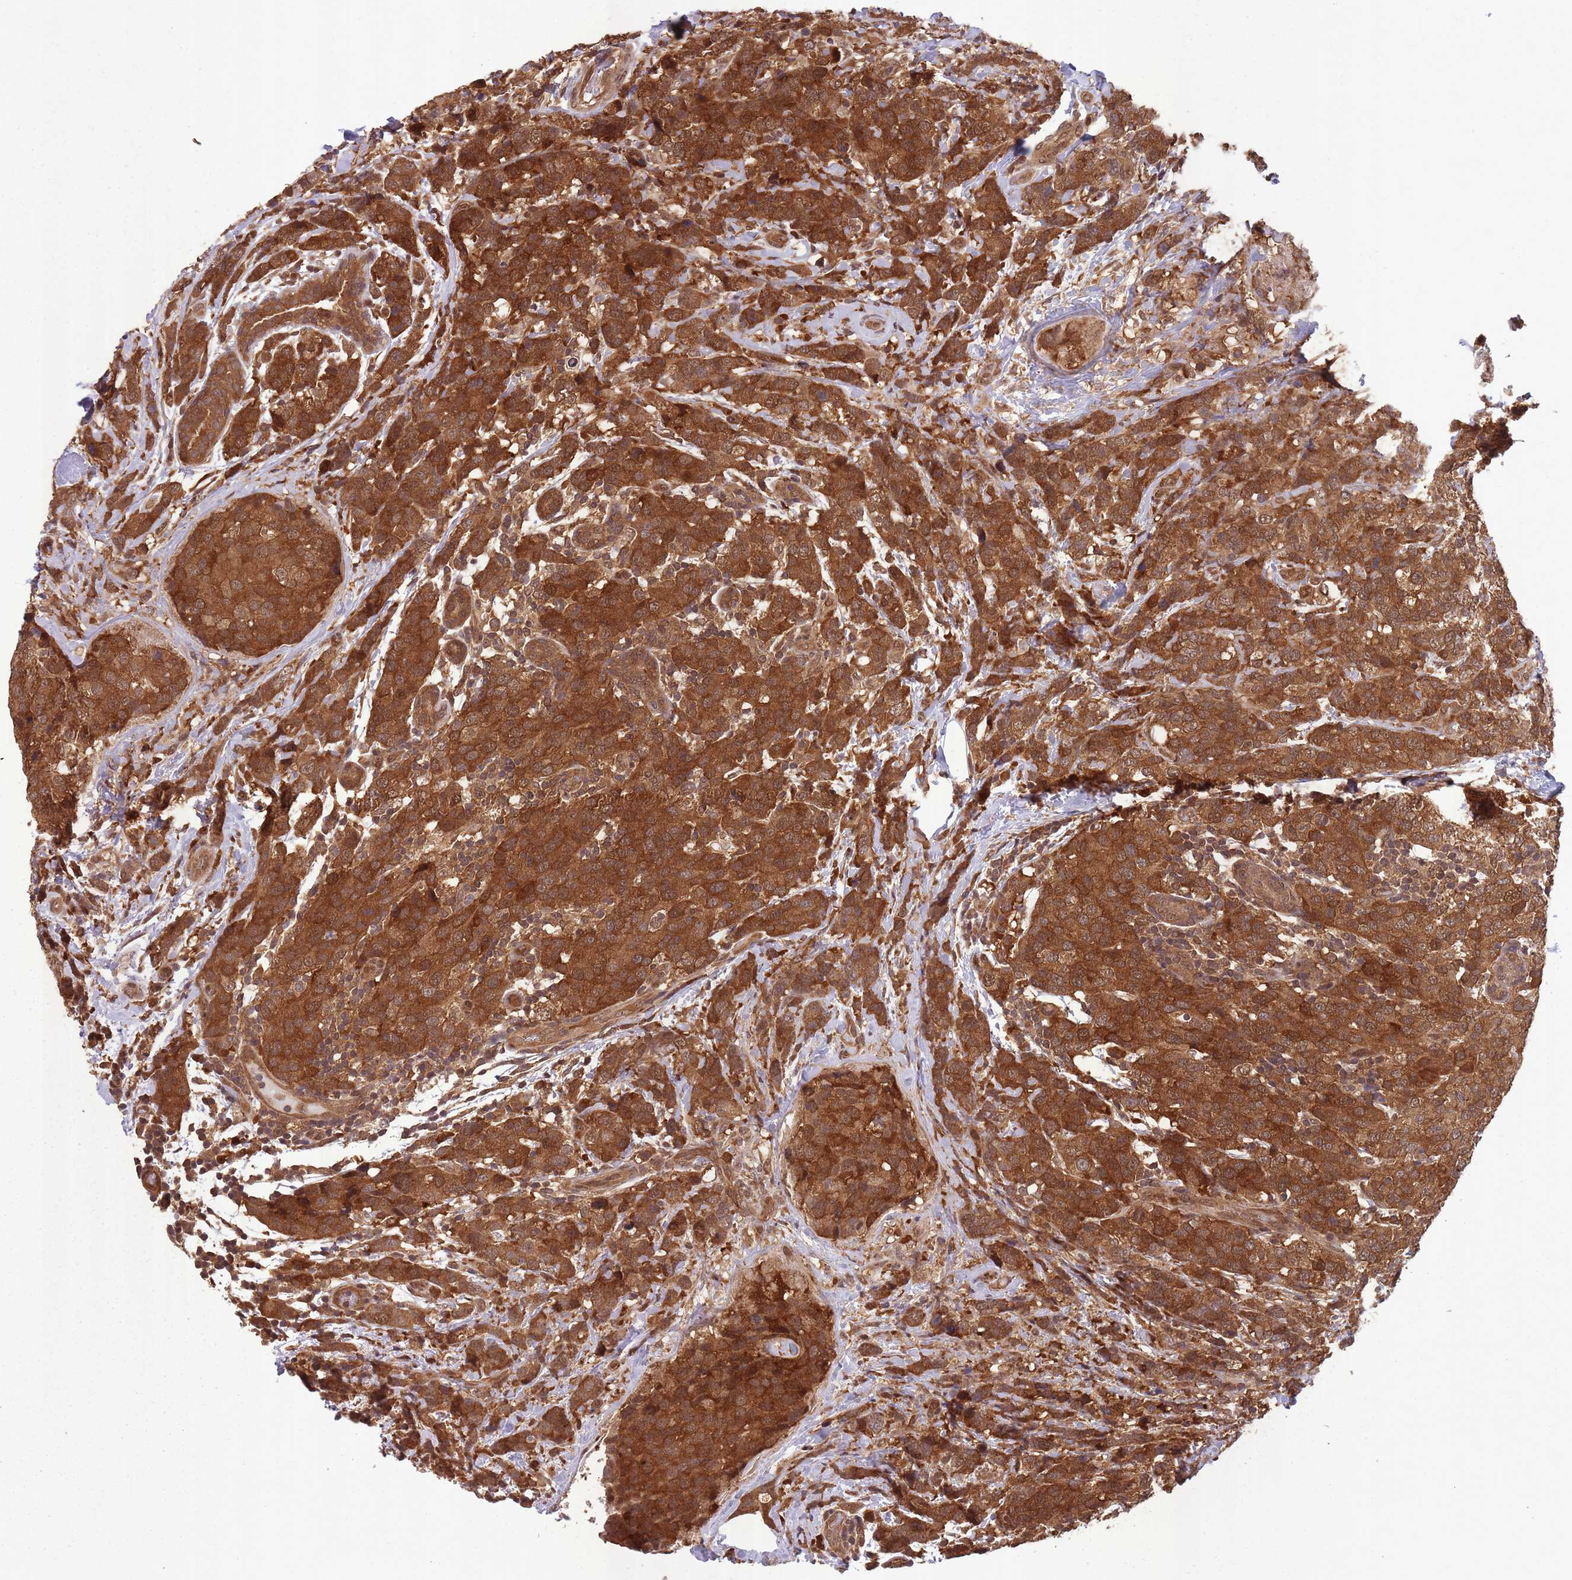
{"staining": {"intensity": "strong", "quantity": ">75%", "location": "cytoplasmic/membranous"}, "tissue": "breast cancer", "cell_type": "Tumor cells", "image_type": "cancer", "snomed": [{"axis": "morphology", "description": "Lobular carcinoma"}, {"axis": "topography", "description": "Breast"}], "caption": "An image of breast lobular carcinoma stained for a protein displays strong cytoplasmic/membranous brown staining in tumor cells.", "gene": "PPP6R3", "patient": {"sex": "female", "age": 59}}